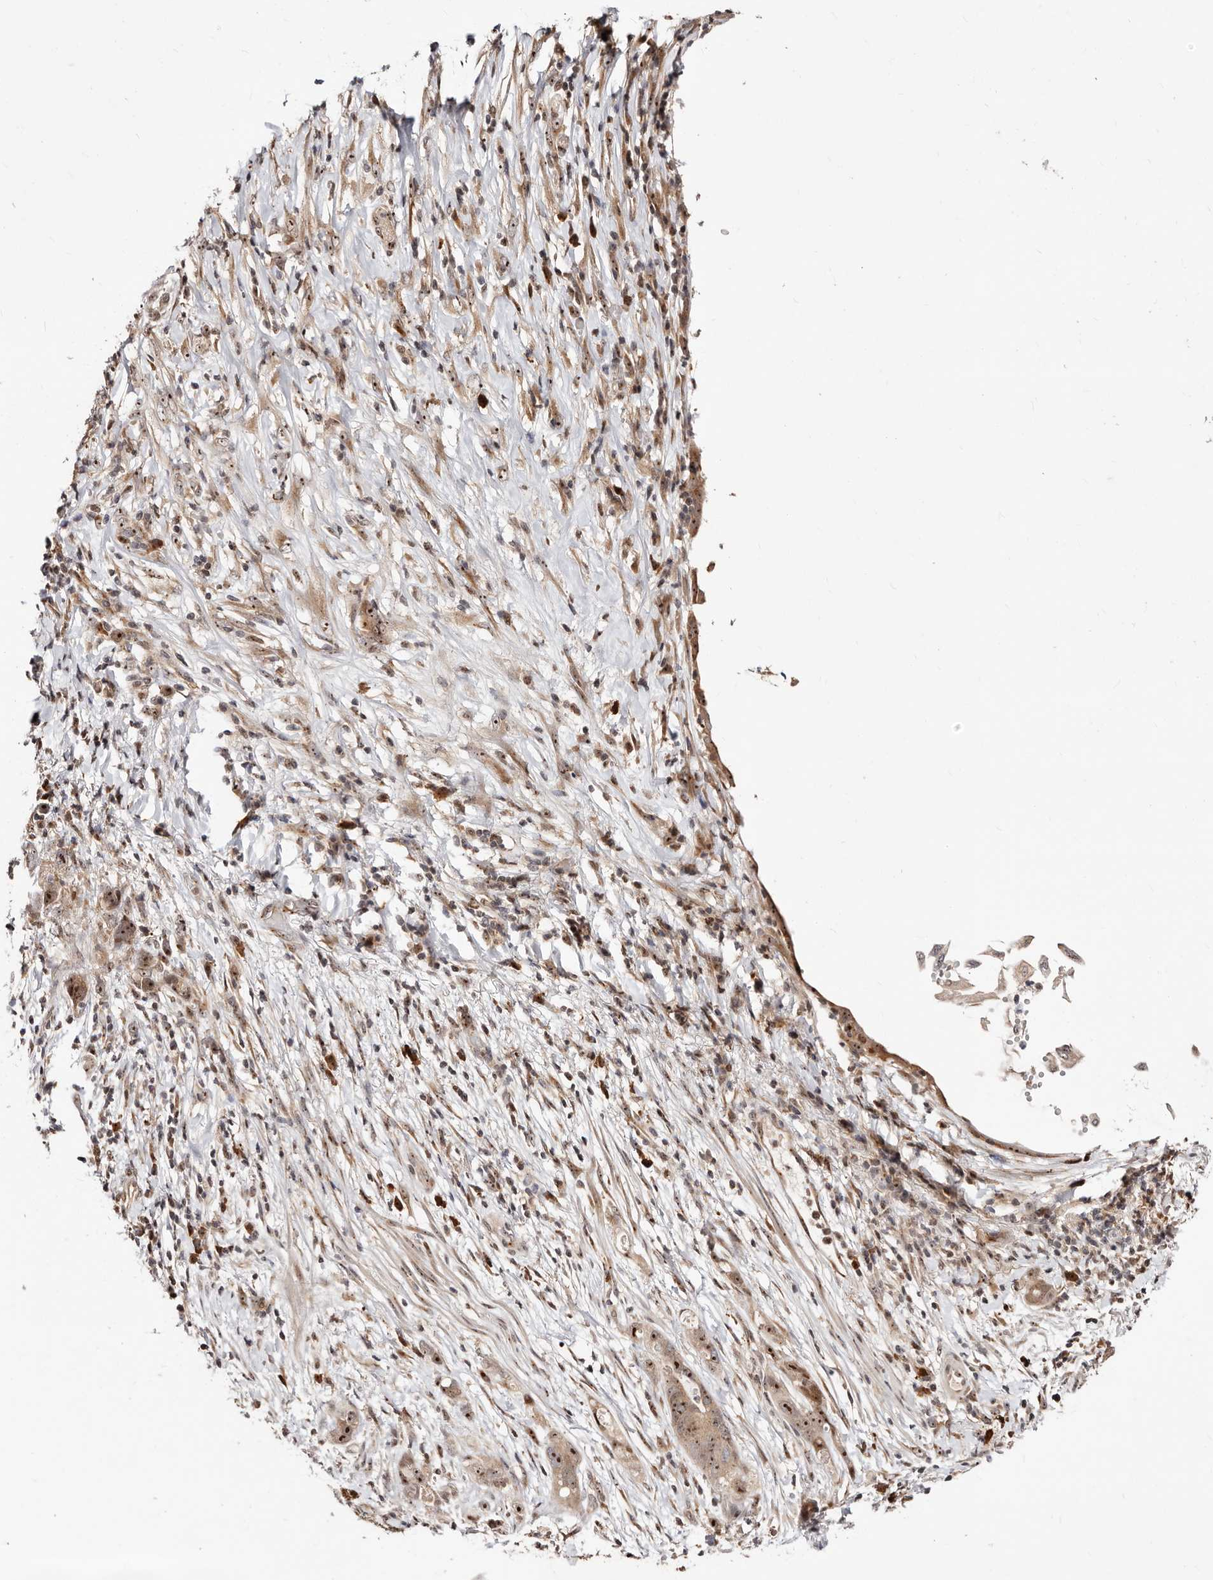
{"staining": {"intensity": "strong", "quantity": ">75%", "location": "cytoplasmic/membranous,nuclear"}, "tissue": "stomach cancer", "cell_type": "Tumor cells", "image_type": "cancer", "snomed": [{"axis": "morphology", "description": "Normal tissue, NOS"}, {"axis": "morphology", "description": "Adenocarcinoma, NOS"}, {"axis": "topography", "description": "Stomach"}], "caption": "A photomicrograph of human stomach adenocarcinoma stained for a protein exhibits strong cytoplasmic/membranous and nuclear brown staining in tumor cells. (DAB IHC with brightfield microscopy, high magnification).", "gene": "APOL6", "patient": {"sex": "female", "age": 89}}